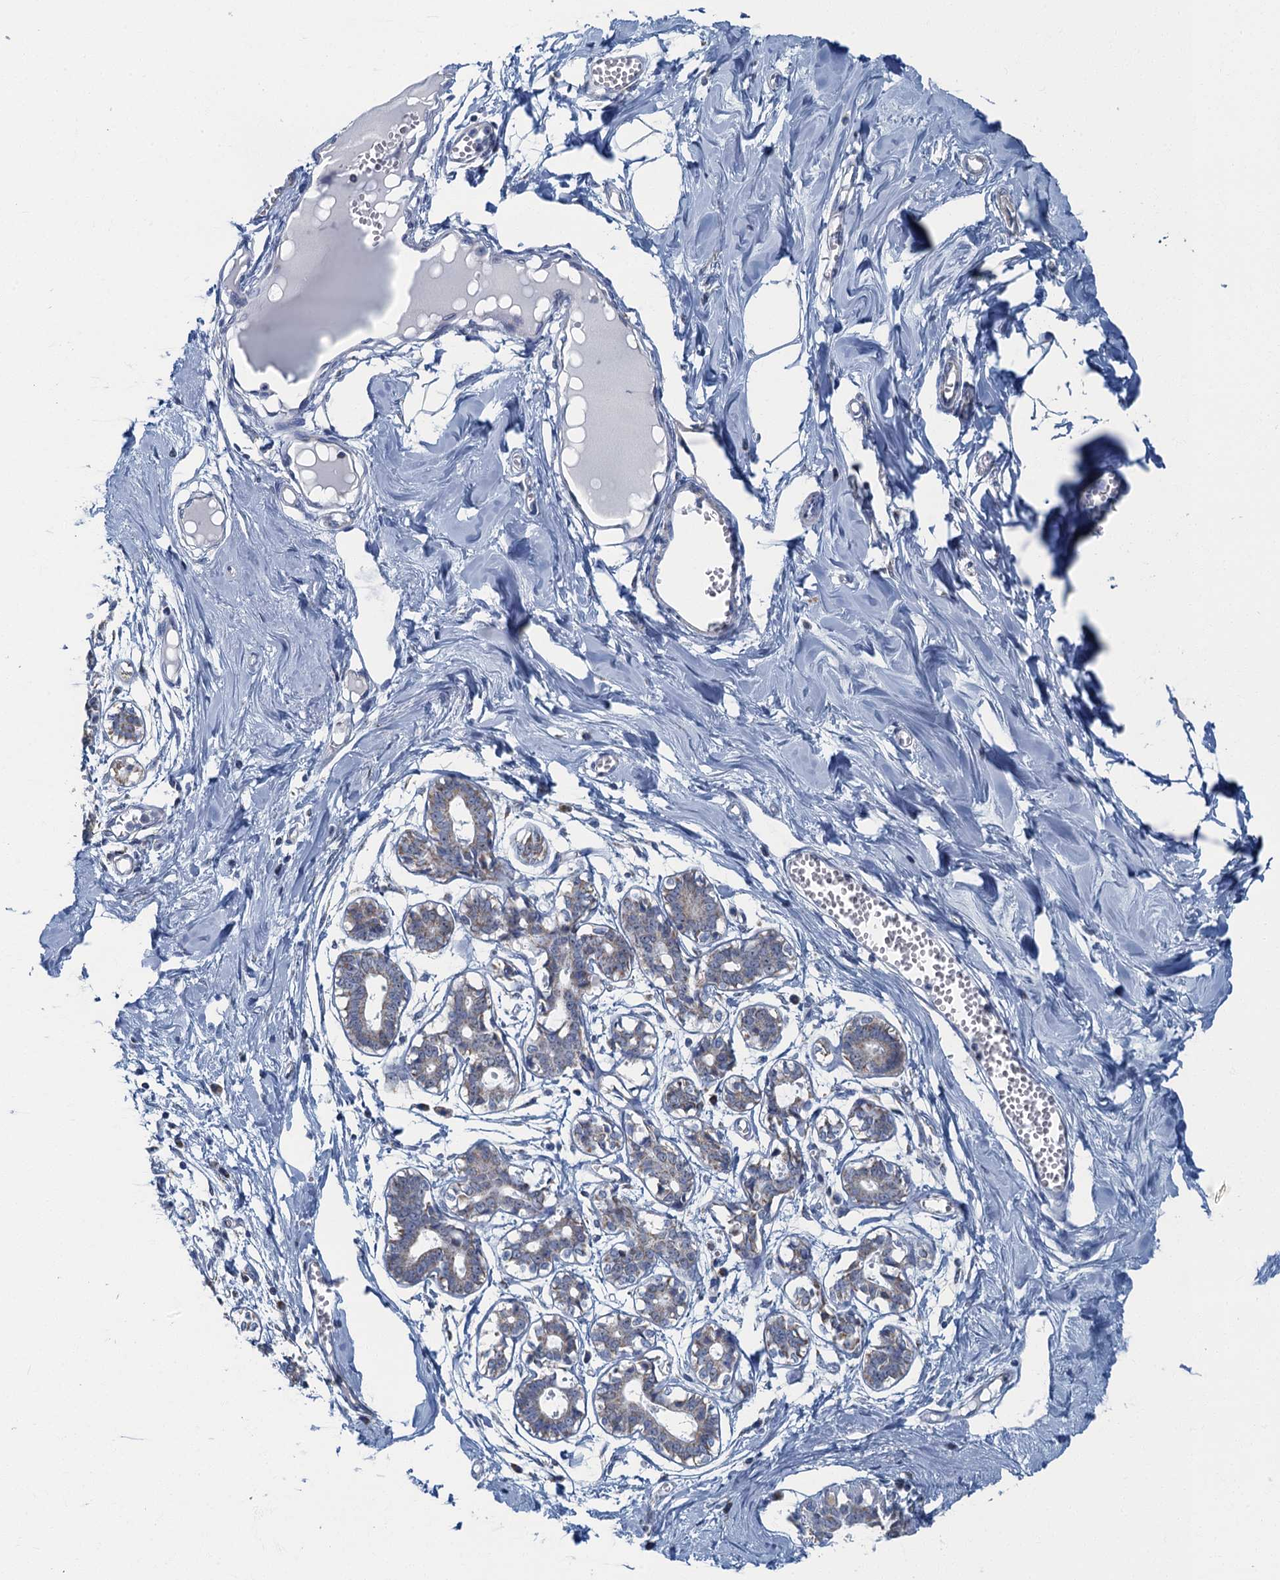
{"staining": {"intensity": "negative", "quantity": "none", "location": "none"}, "tissue": "breast", "cell_type": "Adipocytes", "image_type": "normal", "snomed": [{"axis": "morphology", "description": "Normal tissue, NOS"}, {"axis": "topography", "description": "Breast"}], "caption": "Immunohistochemical staining of benign human breast reveals no significant positivity in adipocytes.", "gene": "RAD9B", "patient": {"sex": "female", "age": 27}}